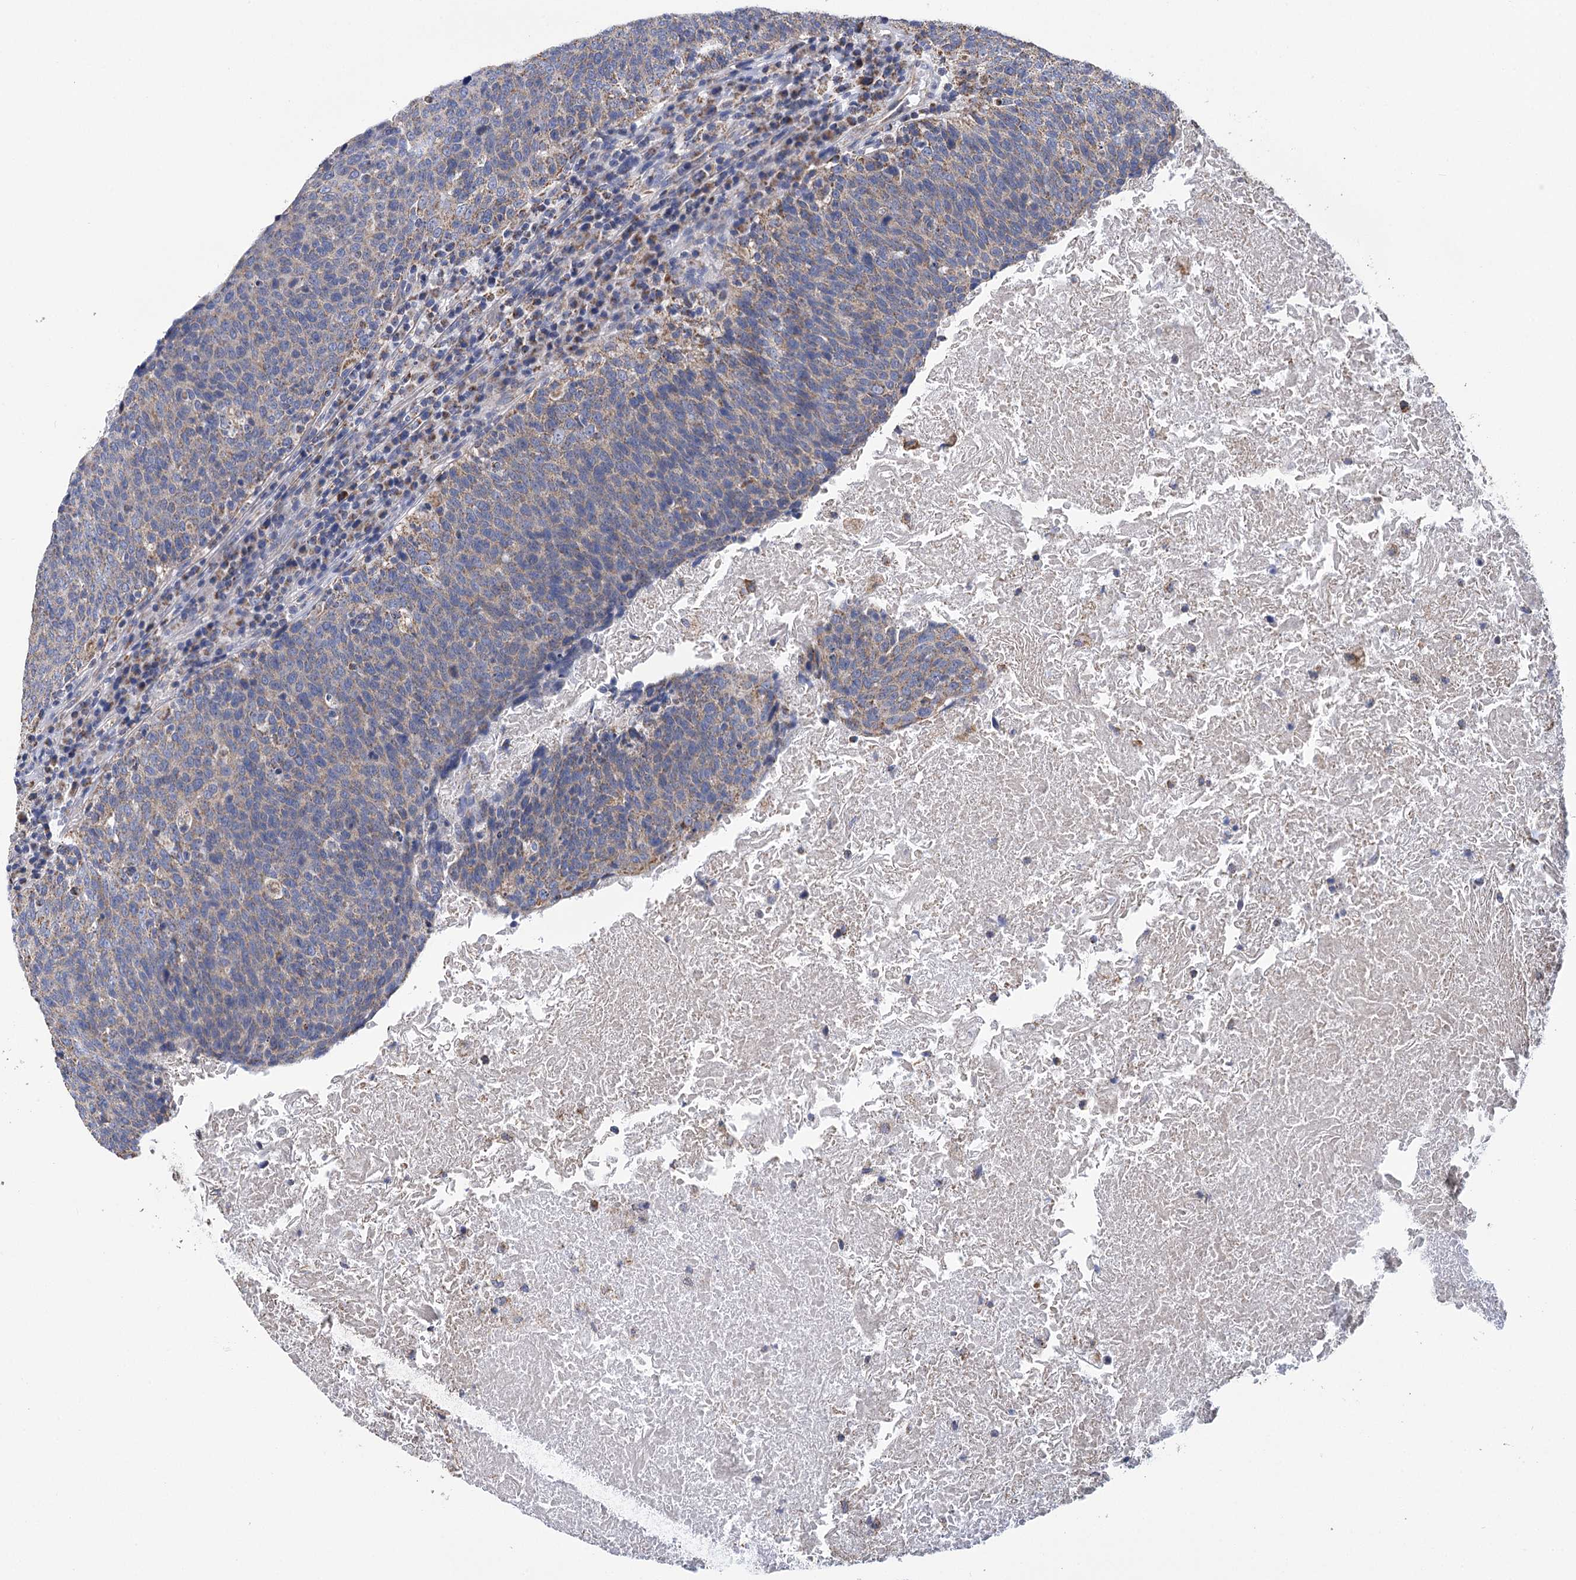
{"staining": {"intensity": "weak", "quantity": "25%-75%", "location": "cytoplasmic/membranous"}, "tissue": "head and neck cancer", "cell_type": "Tumor cells", "image_type": "cancer", "snomed": [{"axis": "morphology", "description": "Squamous cell carcinoma, NOS"}, {"axis": "morphology", "description": "Squamous cell carcinoma, metastatic, NOS"}, {"axis": "topography", "description": "Lymph node"}, {"axis": "topography", "description": "Head-Neck"}], "caption": "Weak cytoplasmic/membranous expression is seen in approximately 25%-75% of tumor cells in head and neck metastatic squamous cell carcinoma.", "gene": "CCDC73", "patient": {"sex": "male", "age": 62}}